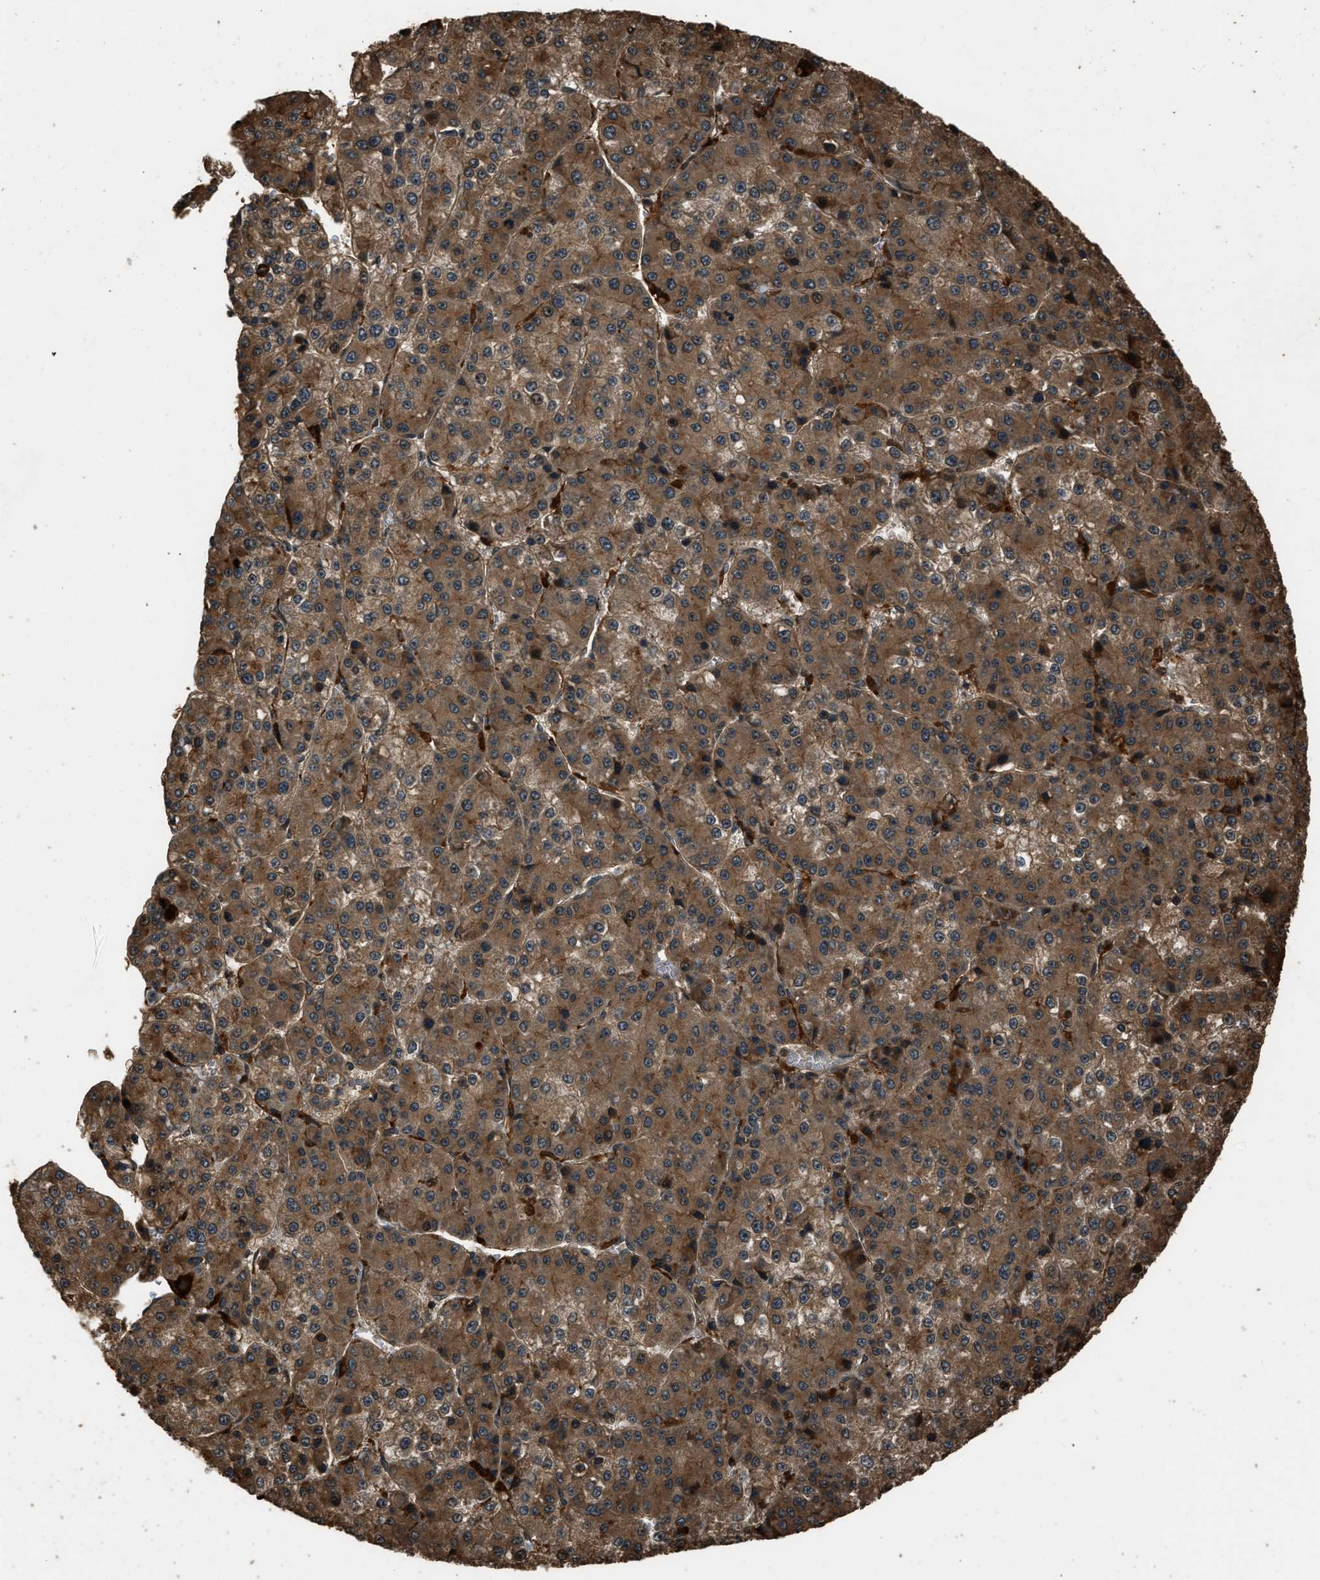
{"staining": {"intensity": "moderate", "quantity": ">75%", "location": "cytoplasmic/membranous"}, "tissue": "liver cancer", "cell_type": "Tumor cells", "image_type": "cancer", "snomed": [{"axis": "morphology", "description": "Carcinoma, Hepatocellular, NOS"}, {"axis": "topography", "description": "Liver"}], "caption": "Protein staining by IHC reveals moderate cytoplasmic/membranous staining in approximately >75% of tumor cells in liver cancer (hepatocellular carcinoma).", "gene": "RAP2A", "patient": {"sex": "female", "age": 73}}